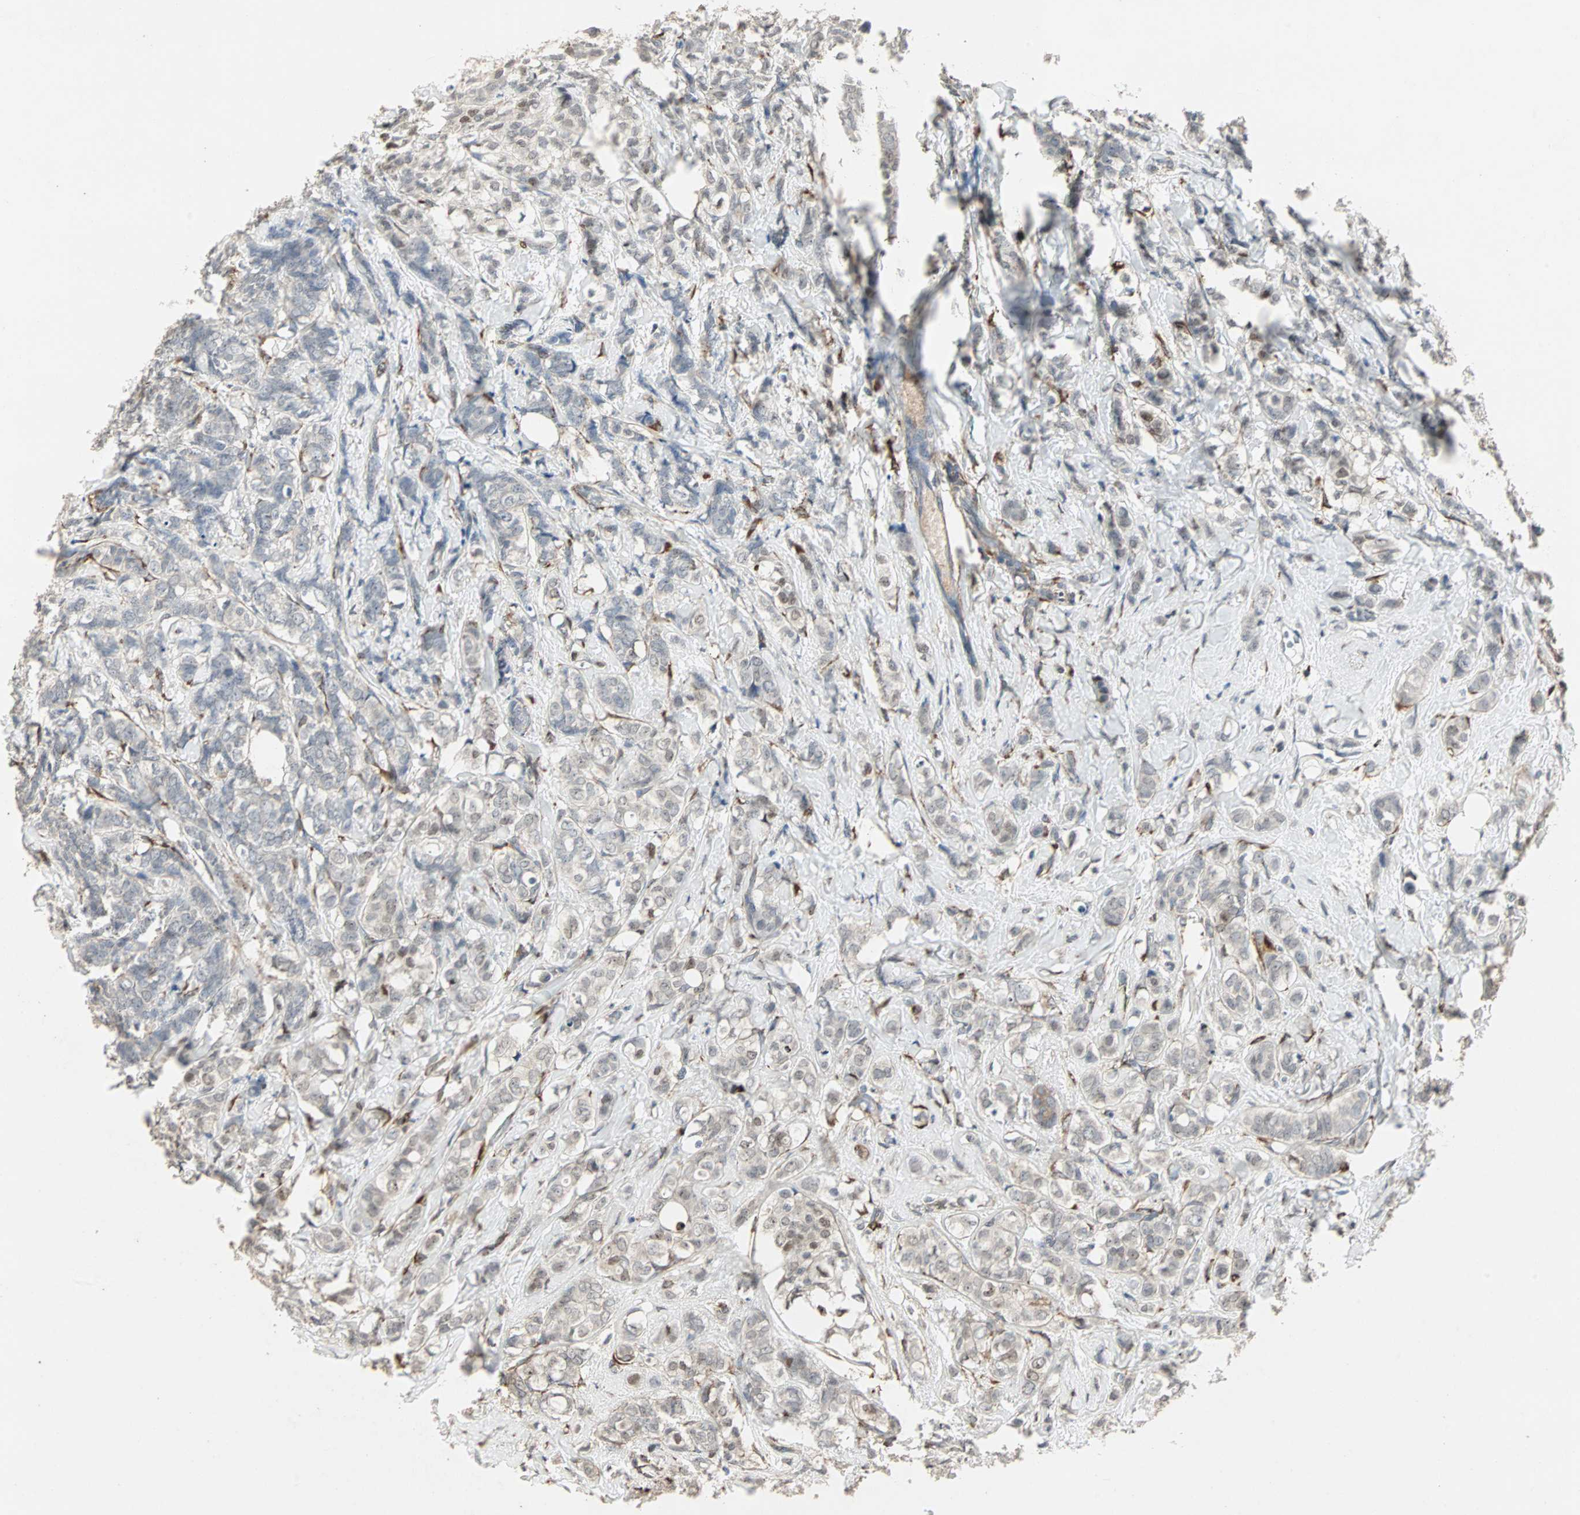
{"staining": {"intensity": "weak", "quantity": "<25%", "location": "cytoplasmic/membranous,nuclear"}, "tissue": "breast cancer", "cell_type": "Tumor cells", "image_type": "cancer", "snomed": [{"axis": "morphology", "description": "Lobular carcinoma"}, {"axis": "topography", "description": "Breast"}], "caption": "Immunohistochemical staining of human breast cancer (lobular carcinoma) displays no significant staining in tumor cells. (Stains: DAB (3,3'-diaminobenzidine) immunohistochemistry (IHC) with hematoxylin counter stain, Microscopy: brightfield microscopy at high magnification).", "gene": "TRPV4", "patient": {"sex": "female", "age": 60}}